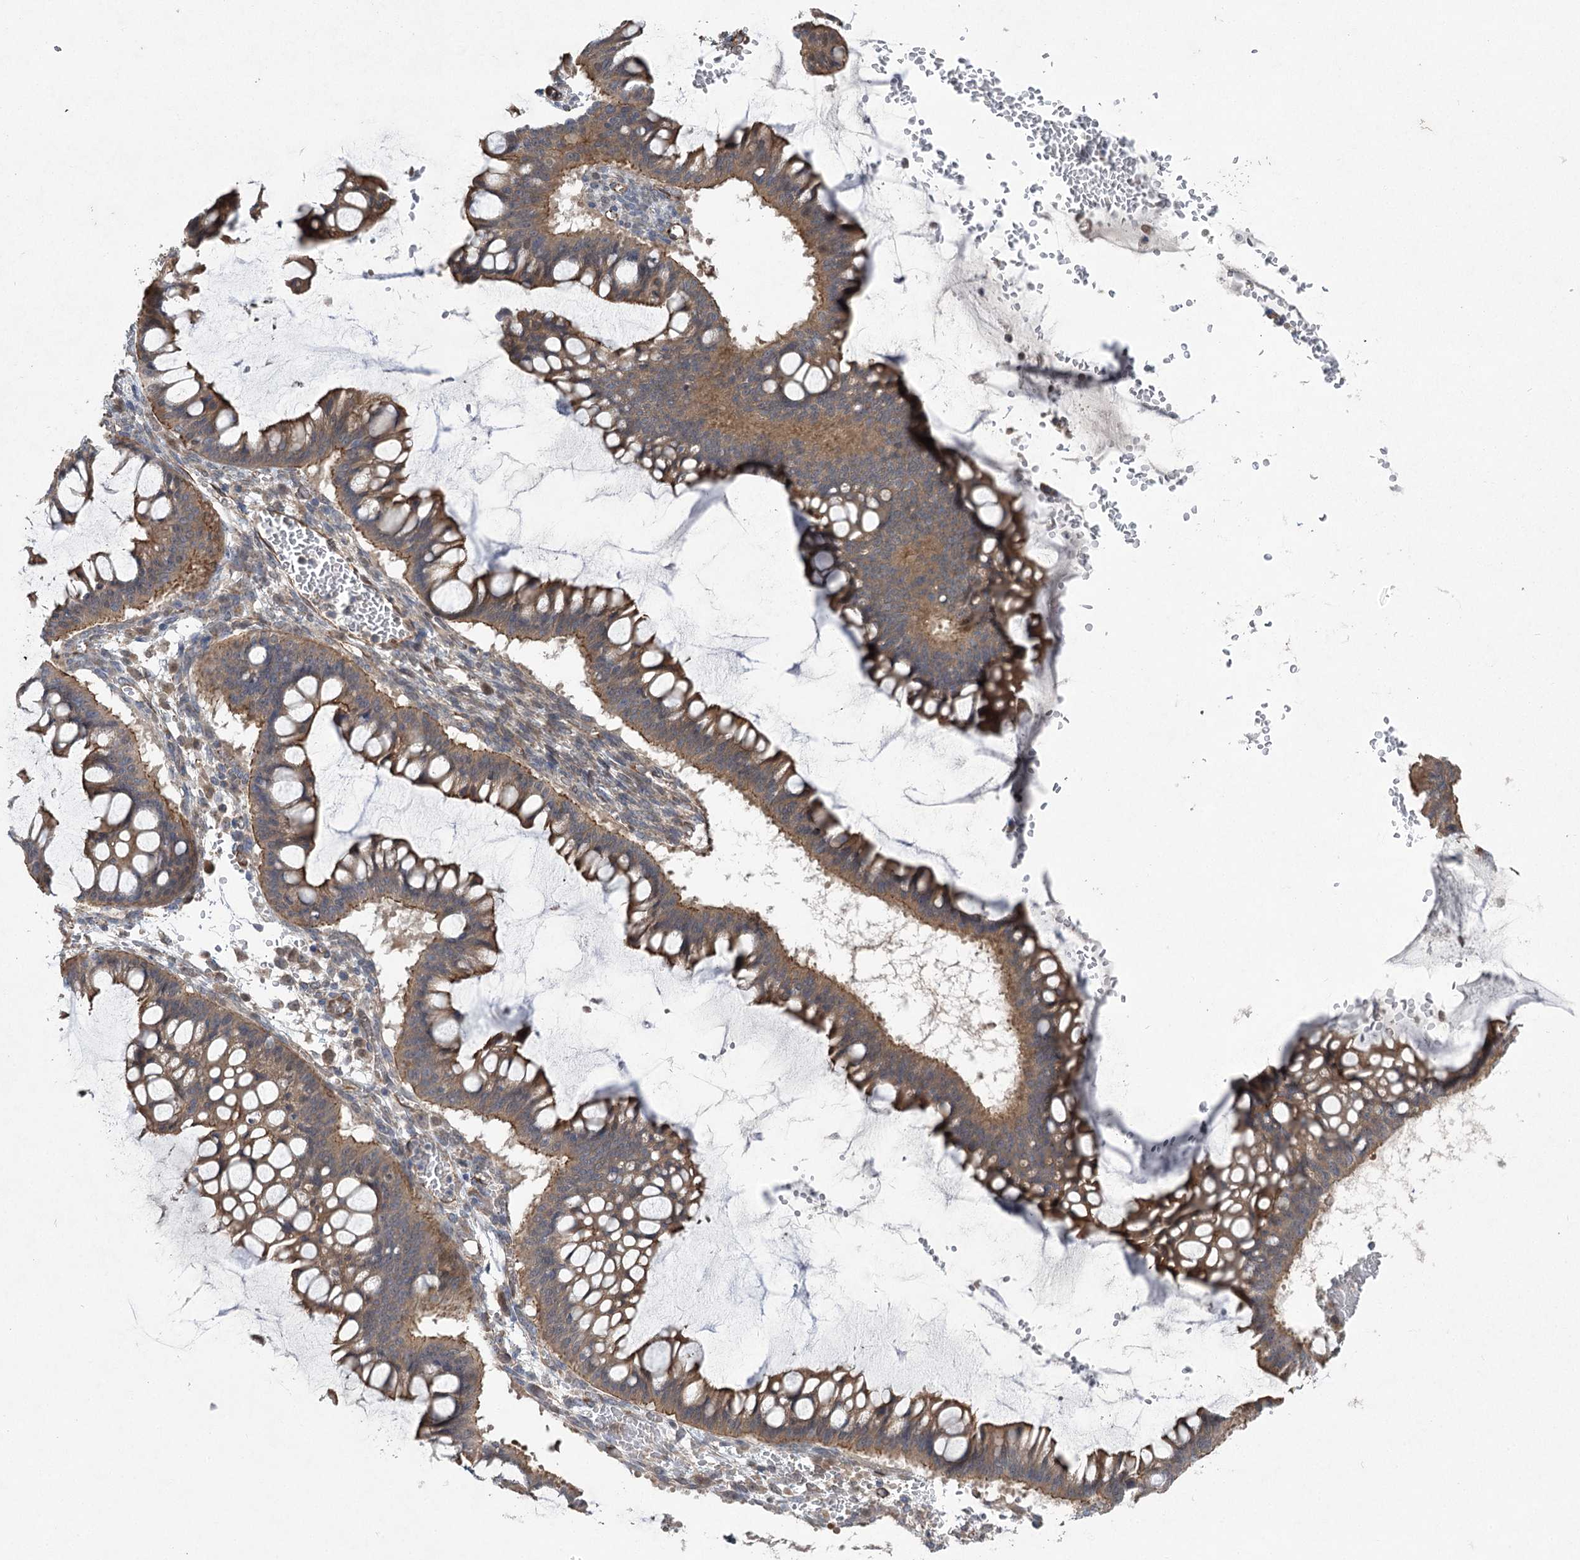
{"staining": {"intensity": "moderate", "quantity": ">75%", "location": "cytoplasmic/membranous"}, "tissue": "ovarian cancer", "cell_type": "Tumor cells", "image_type": "cancer", "snomed": [{"axis": "morphology", "description": "Cystadenocarcinoma, mucinous, NOS"}, {"axis": "topography", "description": "Ovary"}], "caption": "Approximately >75% of tumor cells in human ovarian cancer (mucinous cystadenocarcinoma) exhibit moderate cytoplasmic/membranous protein positivity as visualized by brown immunohistochemical staining.", "gene": "RWDD4", "patient": {"sex": "female", "age": 73}}